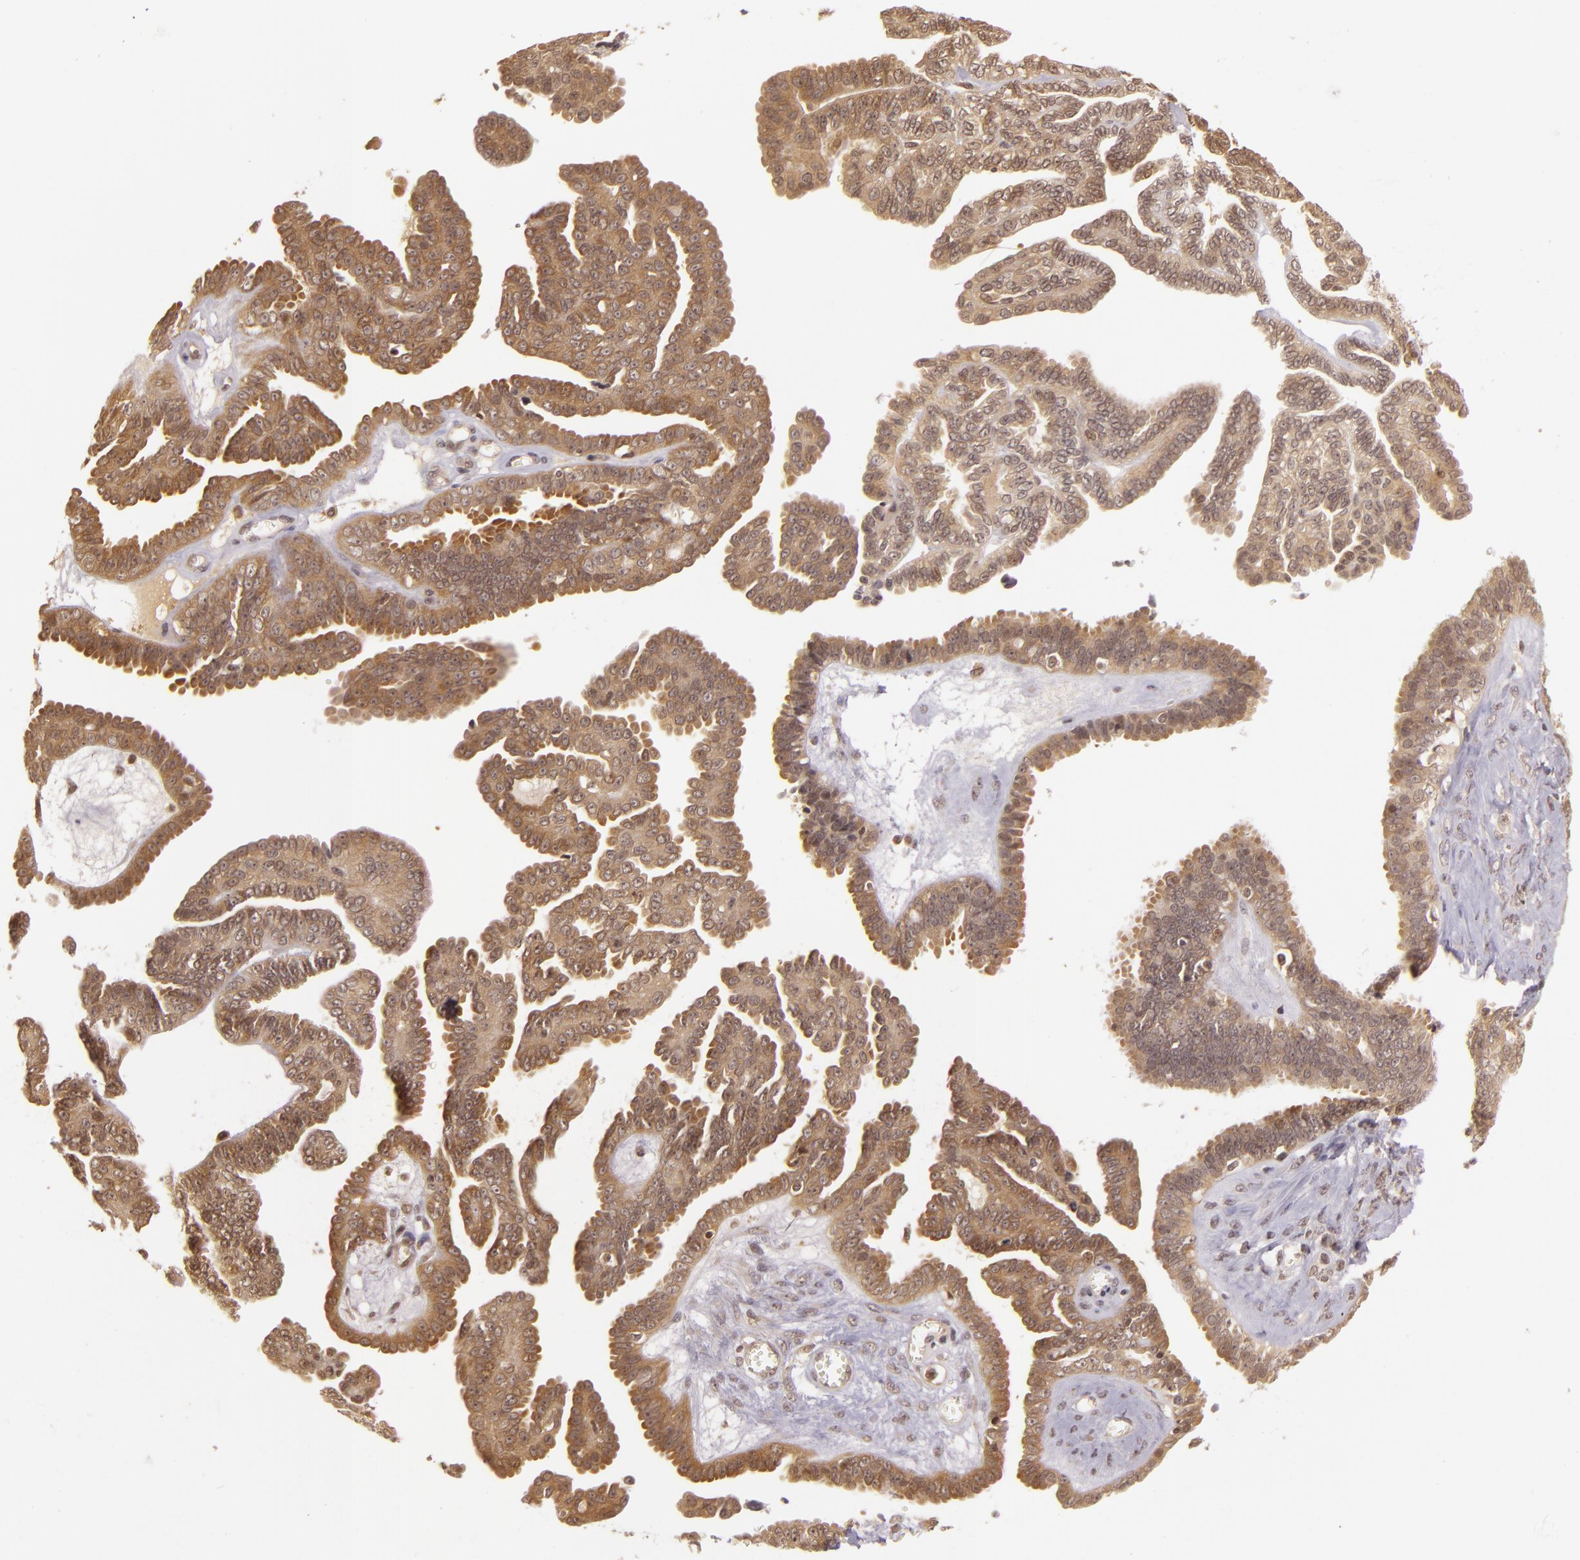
{"staining": {"intensity": "moderate", "quantity": ">75%", "location": "cytoplasmic/membranous,nuclear"}, "tissue": "ovarian cancer", "cell_type": "Tumor cells", "image_type": "cancer", "snomed": [{"axis": "morphology", "description": "Cystadenocarcinoma, serous, NOS"}, {"axis": "topography", "description": "Ovary"}], "caption": "A medium amount of moderate cytoplasmic/membranous and nuclear positivity is present in about >75% of tumor cells in ovarian cancer tissue. (IHC, brightfield microscopy, high magnification).", "gene": "TXNRD2", "patient": {"sex": "female", "age": 71}}